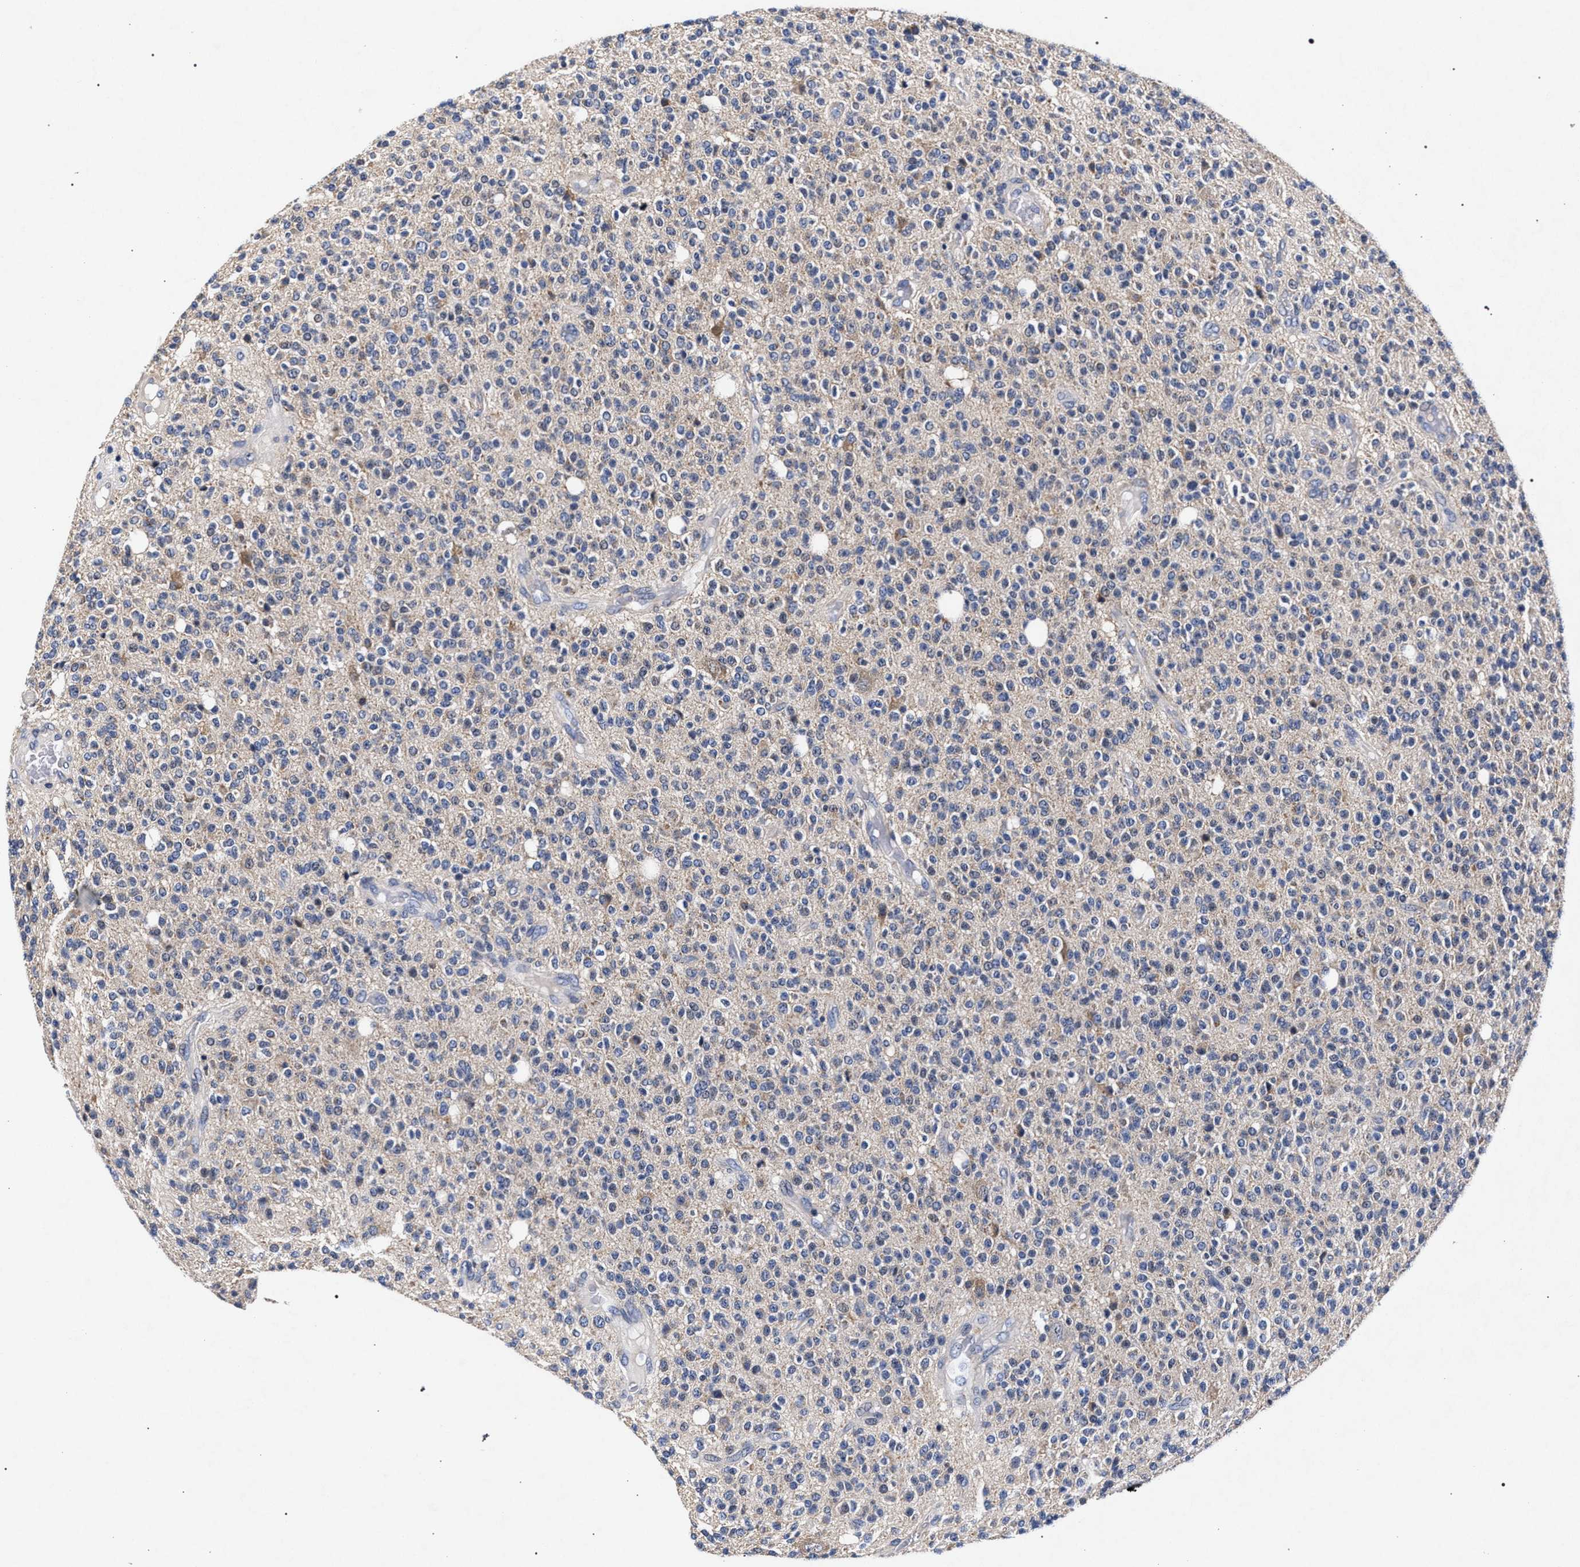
{"staining": {"intensity": "negative", "quantity": "none", "location": "none"}, "tissue": "glioma", "cell_type": "Tumor cells", "image_type": "cancer", "snomed": [{"axis": "morphology", "description": "Glioma, malignant, High grade"}, {"axis": "topography", "description": "Brain"}], "caption": "Photomicrograph shows no protein expression in tumor cells of malignant high-grade glioma tissue.", "gene": "CFAP95", "patient": {"sex": "male", "age": 34}}